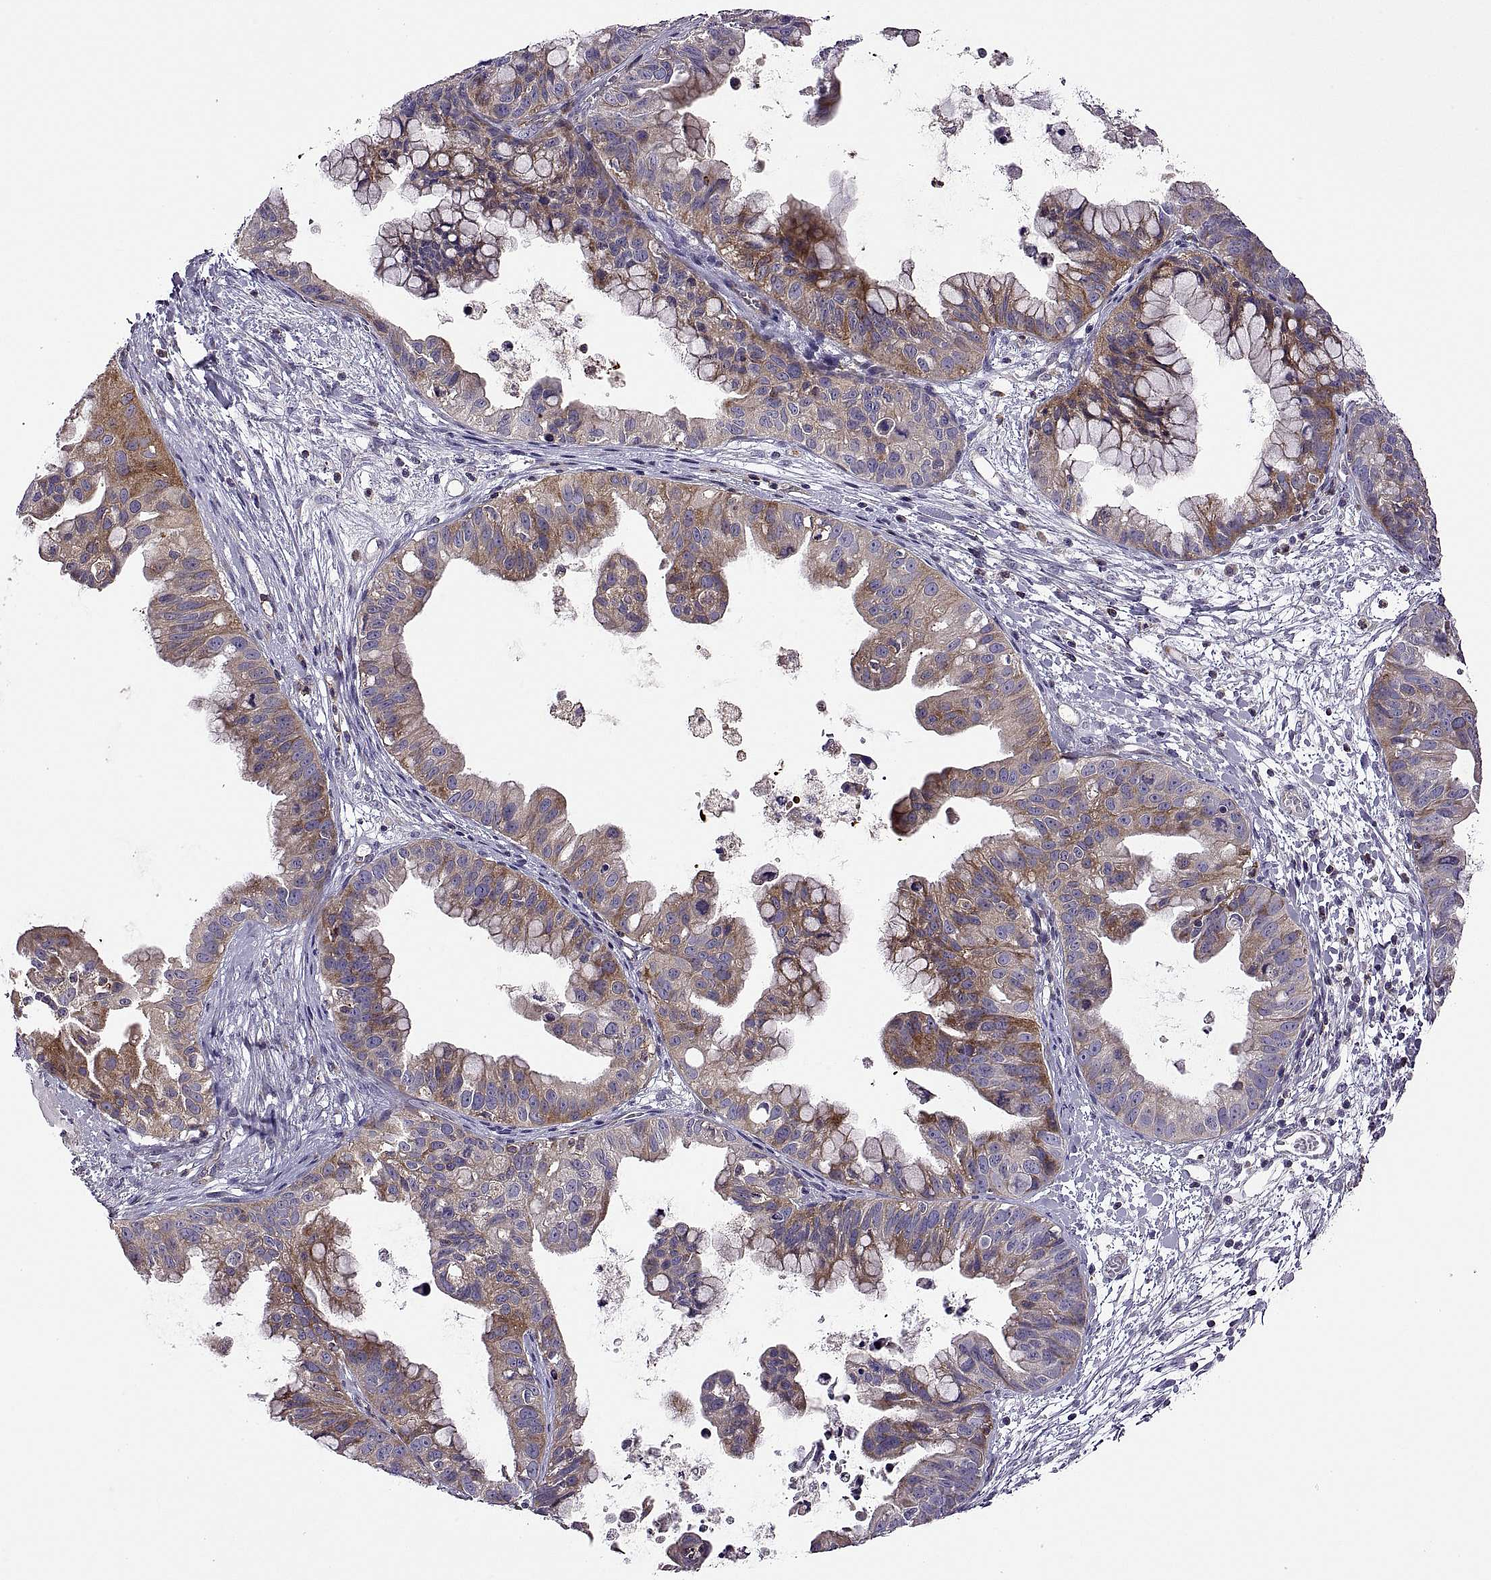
{"staining": {"intensity": "moderate", "quantity": ">75%", "location": "cytoplasmic/membranous"}, "tissue": "ovarian cancer", "cell_type": "Tumor cells", "image_type": "cancer", "snomed": [{"axis": "morphology", "description": "Cystadenocarcinoma, mucinous, NOS"}, {"axis": "topography", "description": "Ovary"}], "caption": "Moderate cytoplasmic/membranous protein expression is seen in approximately >75% of tumor cells in ovarian cancer (mucinous cystadenocarcinoma). (brown staining indicates protein expression, while blue staining denotes nuclei).", "gene": "SPATA32", "patient": {"sex": "female", "age": 76}}